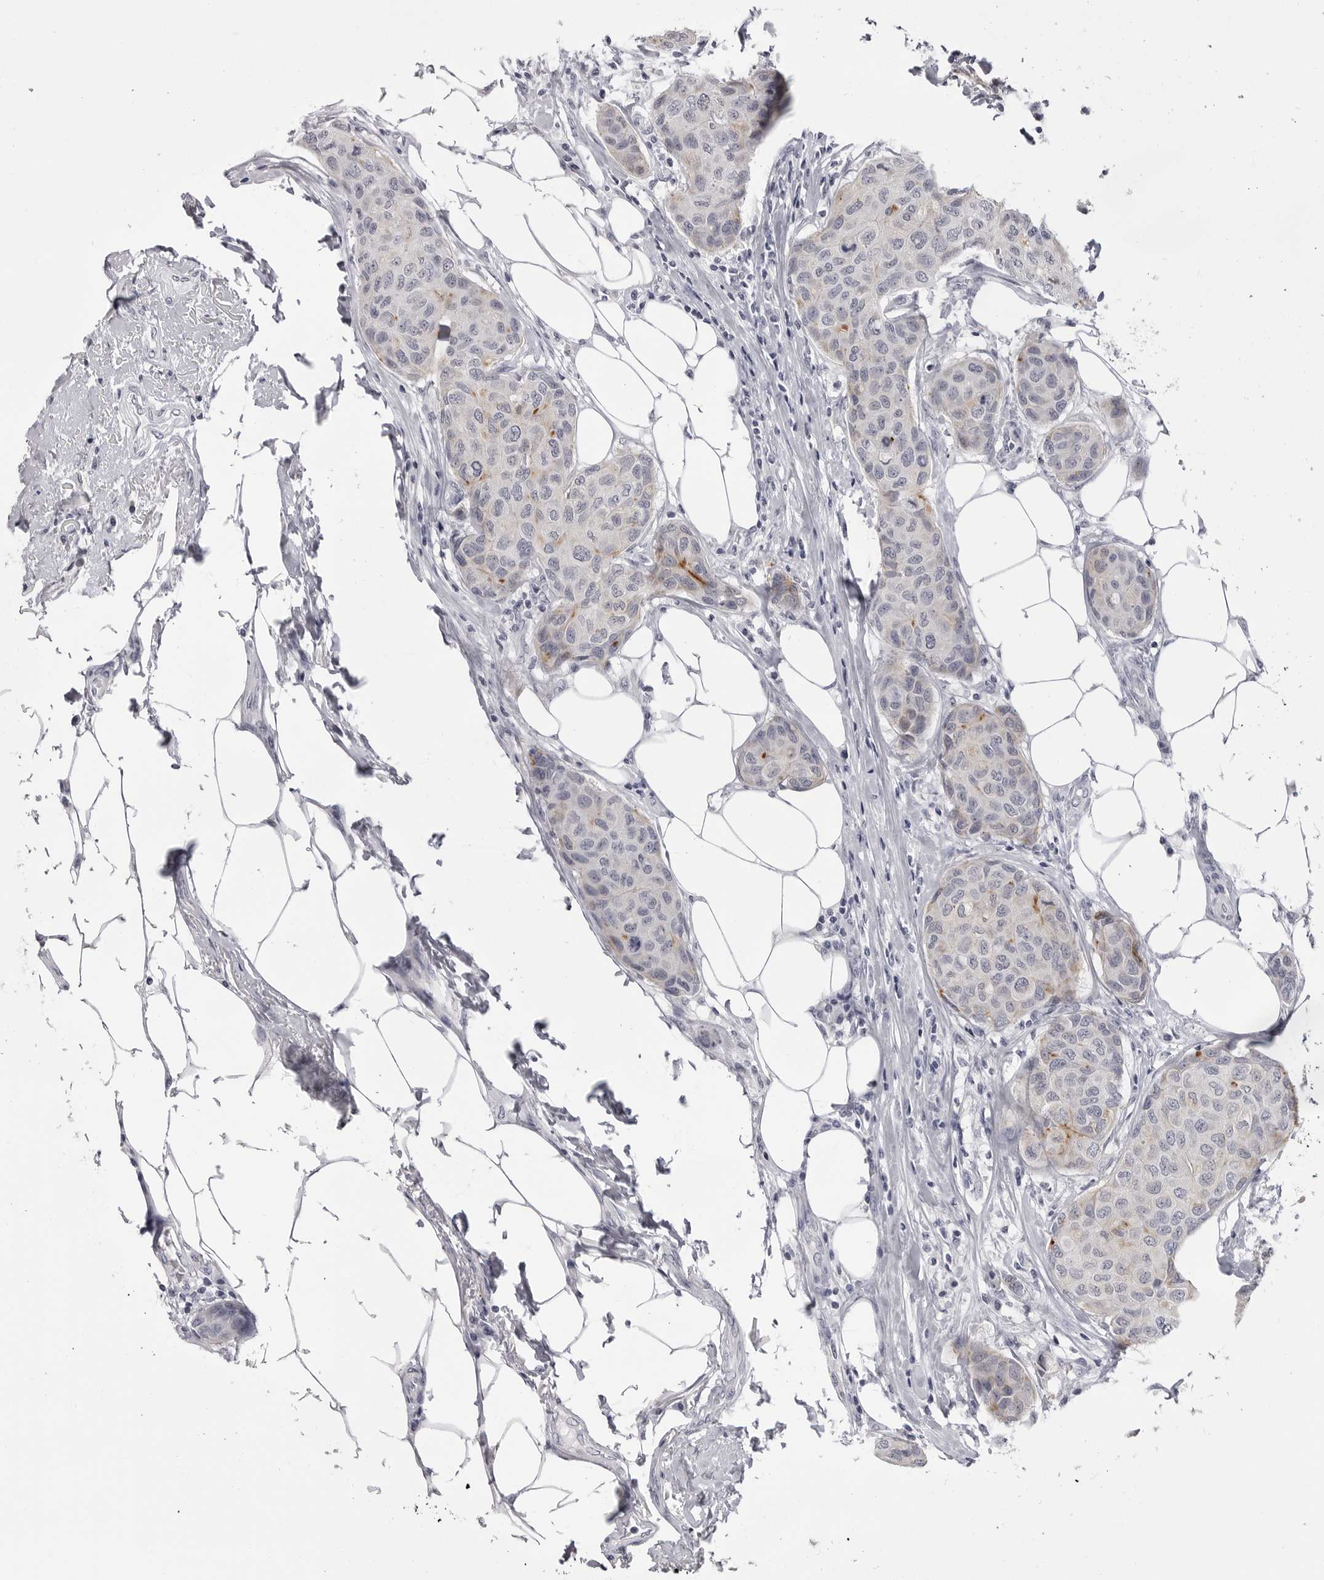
{"staining": {"intensity": "weak", "quantity": "<25%", "location": "cytoplasmic/membranous"}, "tissue": "breast cancer", "cell_type": "Tumor cells", "image_type": "cancer", "snomed": [{"axis": "morphology", "description": "Duct carcinoma"}, {"axis": "topography", "description": "Breast"}], "caption": "Image shows no significant protein expression in tumor cells of breast infiltrating ductal carcinoma.", "gene": "GPN2", "patient": {"sex": "female", "age": 80}}